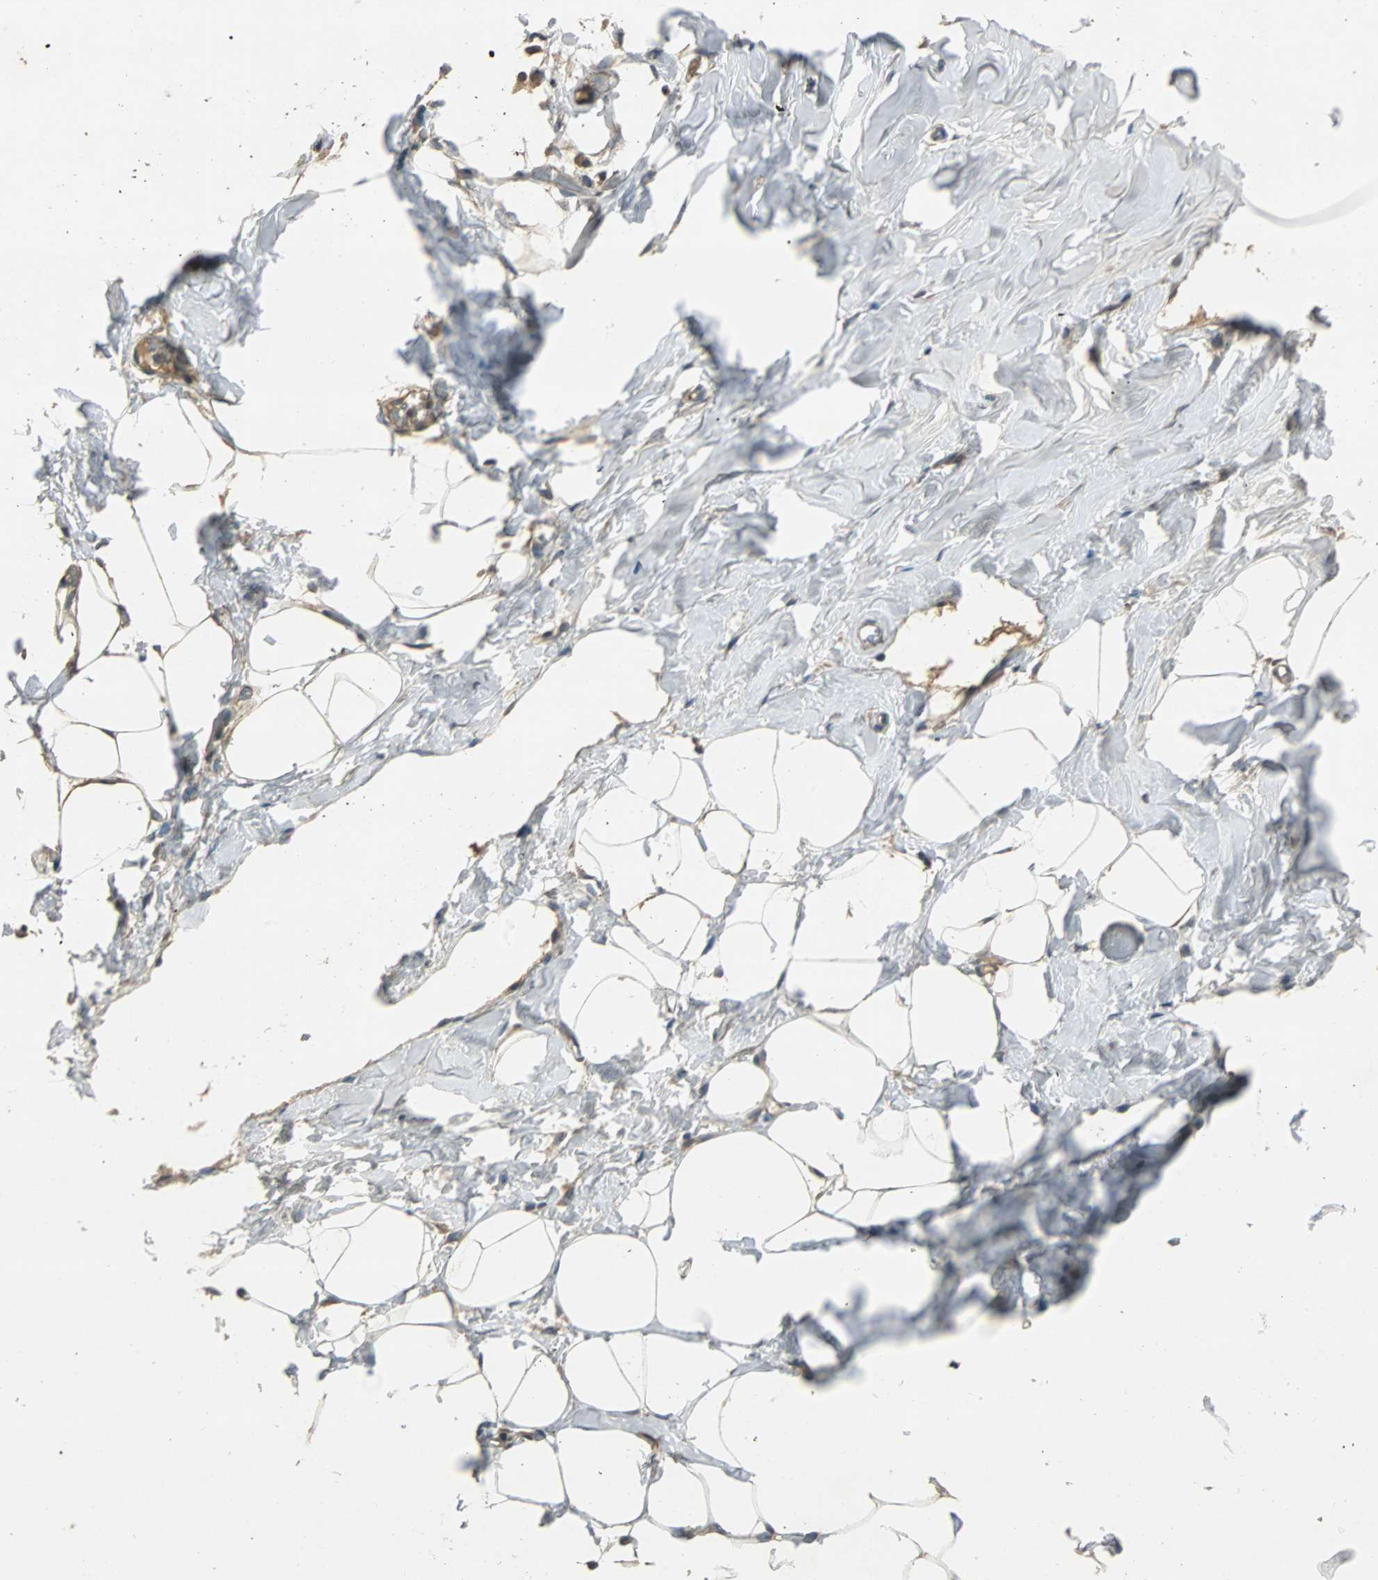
{"staining": {"intensity": "negative", "quantity": "none", "location": "none"}, "tissue": "adipose tissue", "cell_type": "Adipocytes", "image_type": "normal", "snomed": [{"axis": "morphology", "description": "Normal tissue, NOS"}, {"axis": "topography", "description": "Breast"}, {"axis": "topography", "description": "Soft tissue"}], "caption": "IHC of normal adipose tissue reveals no staining in adipocytes.", "gene": "ABHD2", "patient": {"sex": "female", "age": 25}}